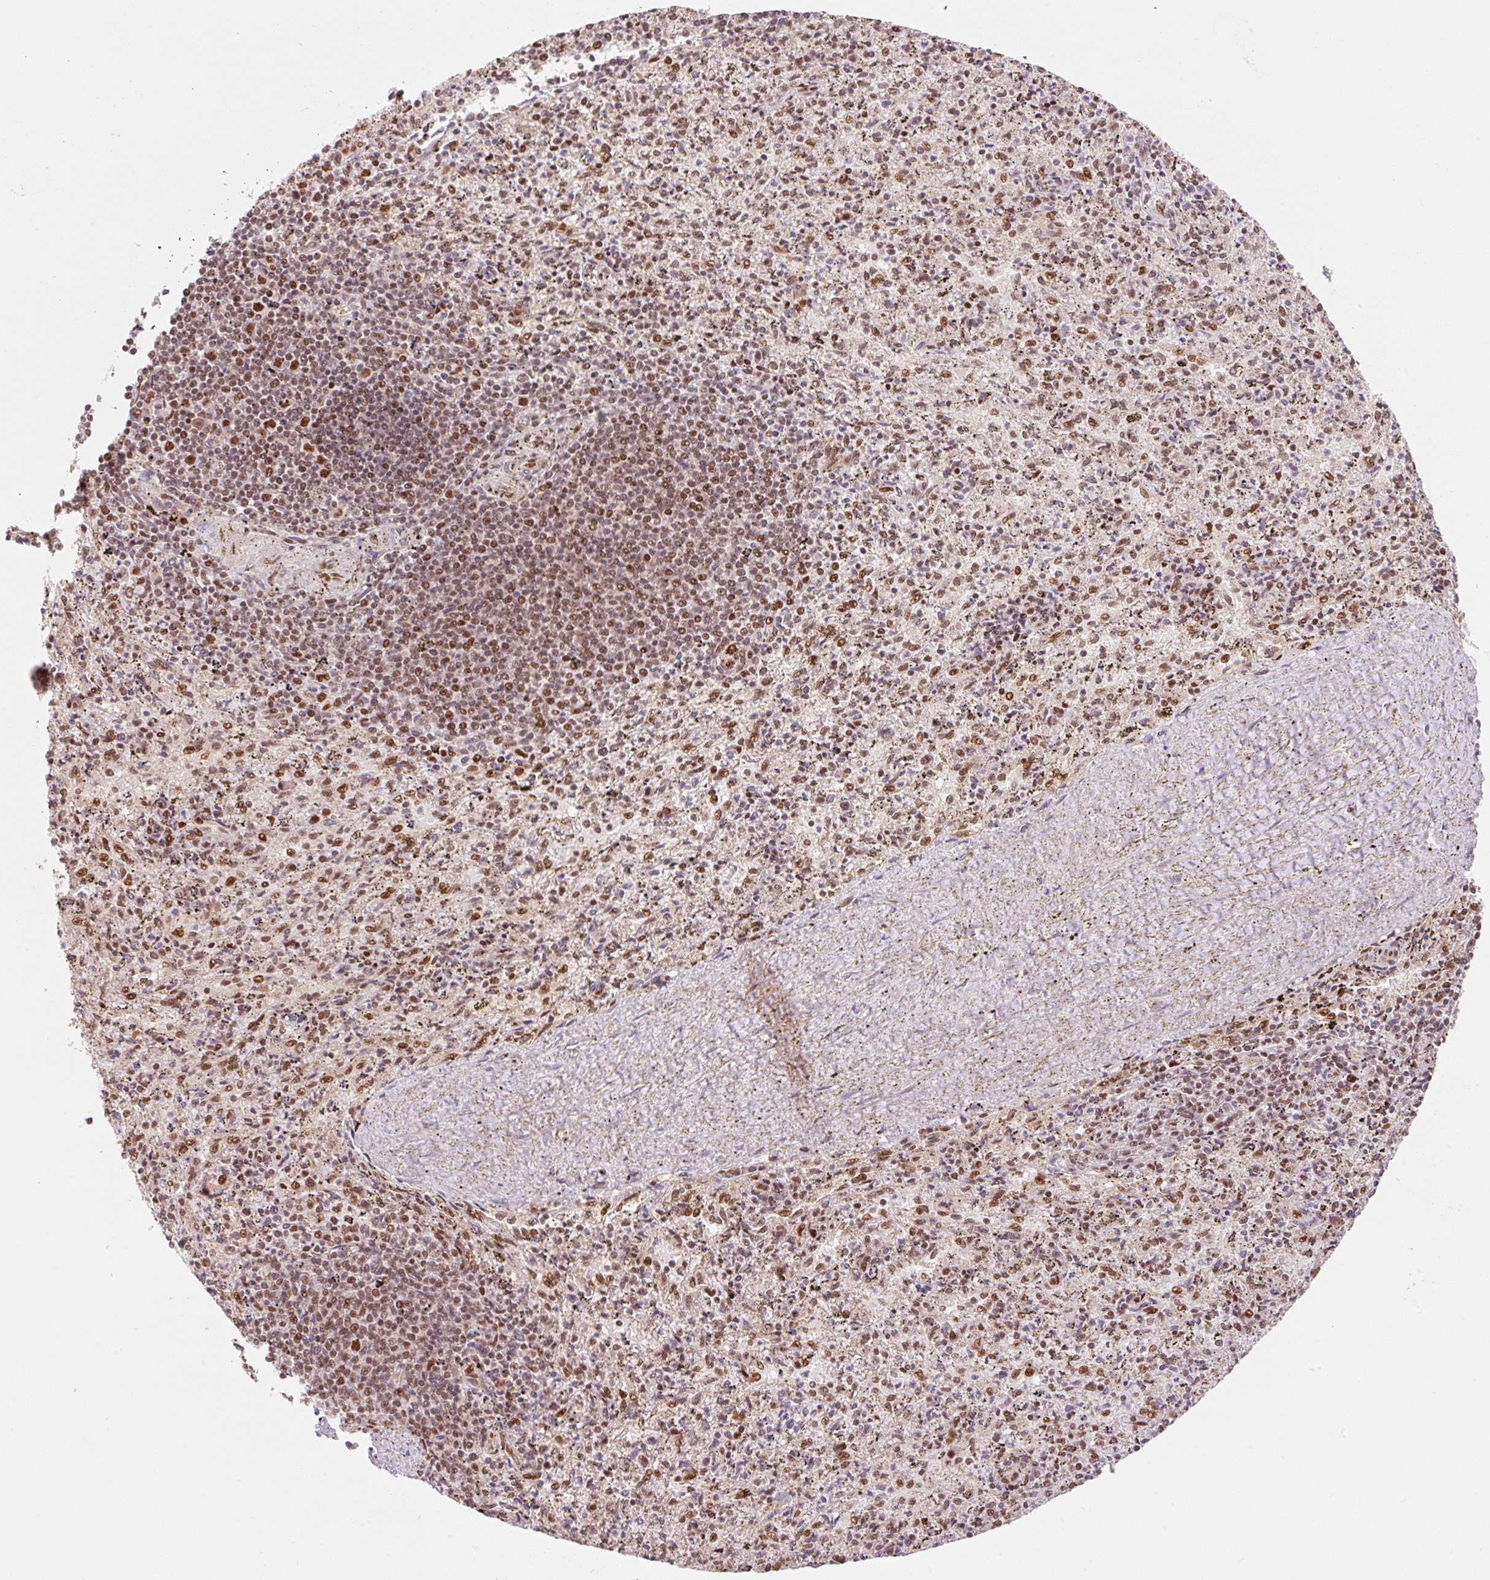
{"staining": {"intensity": "moderate", "quantity": ">75%", "location": "nuclear"}, "tissue": "spleen", "cell_type": "Cells in red pulp", "image_type": "normal", "snomed": [{"axis": "morphology", "description": "Normal tissue, NOS"}, {"axis": "topography", "description": "Spleen"}], "caption": "Cells in red pulp show medium levels of moderate nuclear positivity in approximately >75% of cells in benign human spleen.", "gene": "INTS8", "patient": {"sex": "male", "age": 57}}